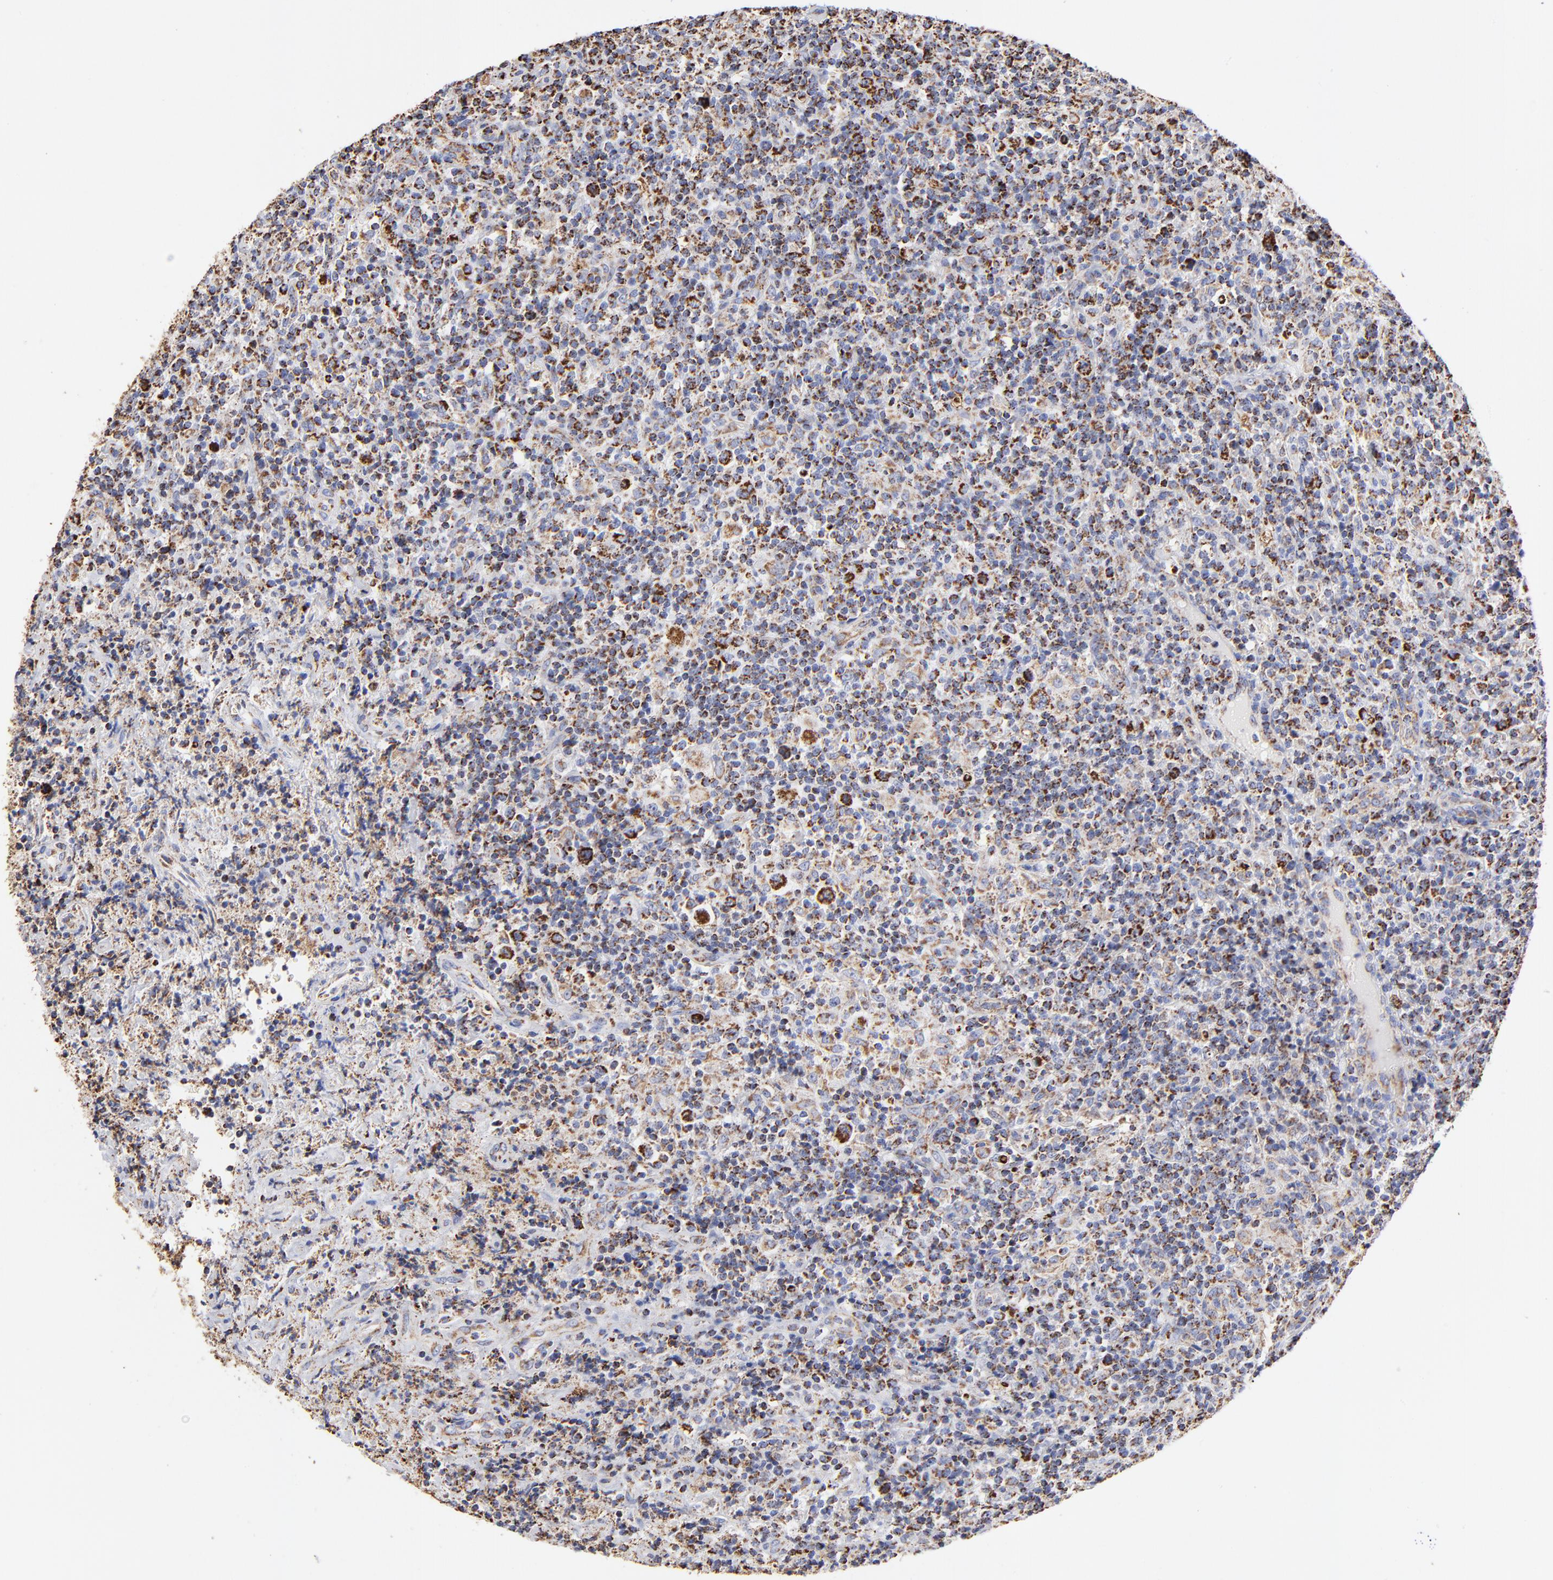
{"staining": {"intensity": "strong", "quantity": ">75%", "location": "cytoplasmic/membranous"}, "tissue": "lymphoma", "cell_type": "Tumor cells", "image_type": "cancer", "snomed": [{"axis": "morphology", "description": "Hodgkin's disease, NOS"}, {"axis": "topography", "description": "Lymph node"}], "caption": "A micrograph showing strong cytoplasmic/membranous staining in about >75% of tumor cells in Hodgkin's disease, as visualized by brown immunohistochemical staining.", "gene": "PHB1", "patient": {"sex": "male", "age": 65}}